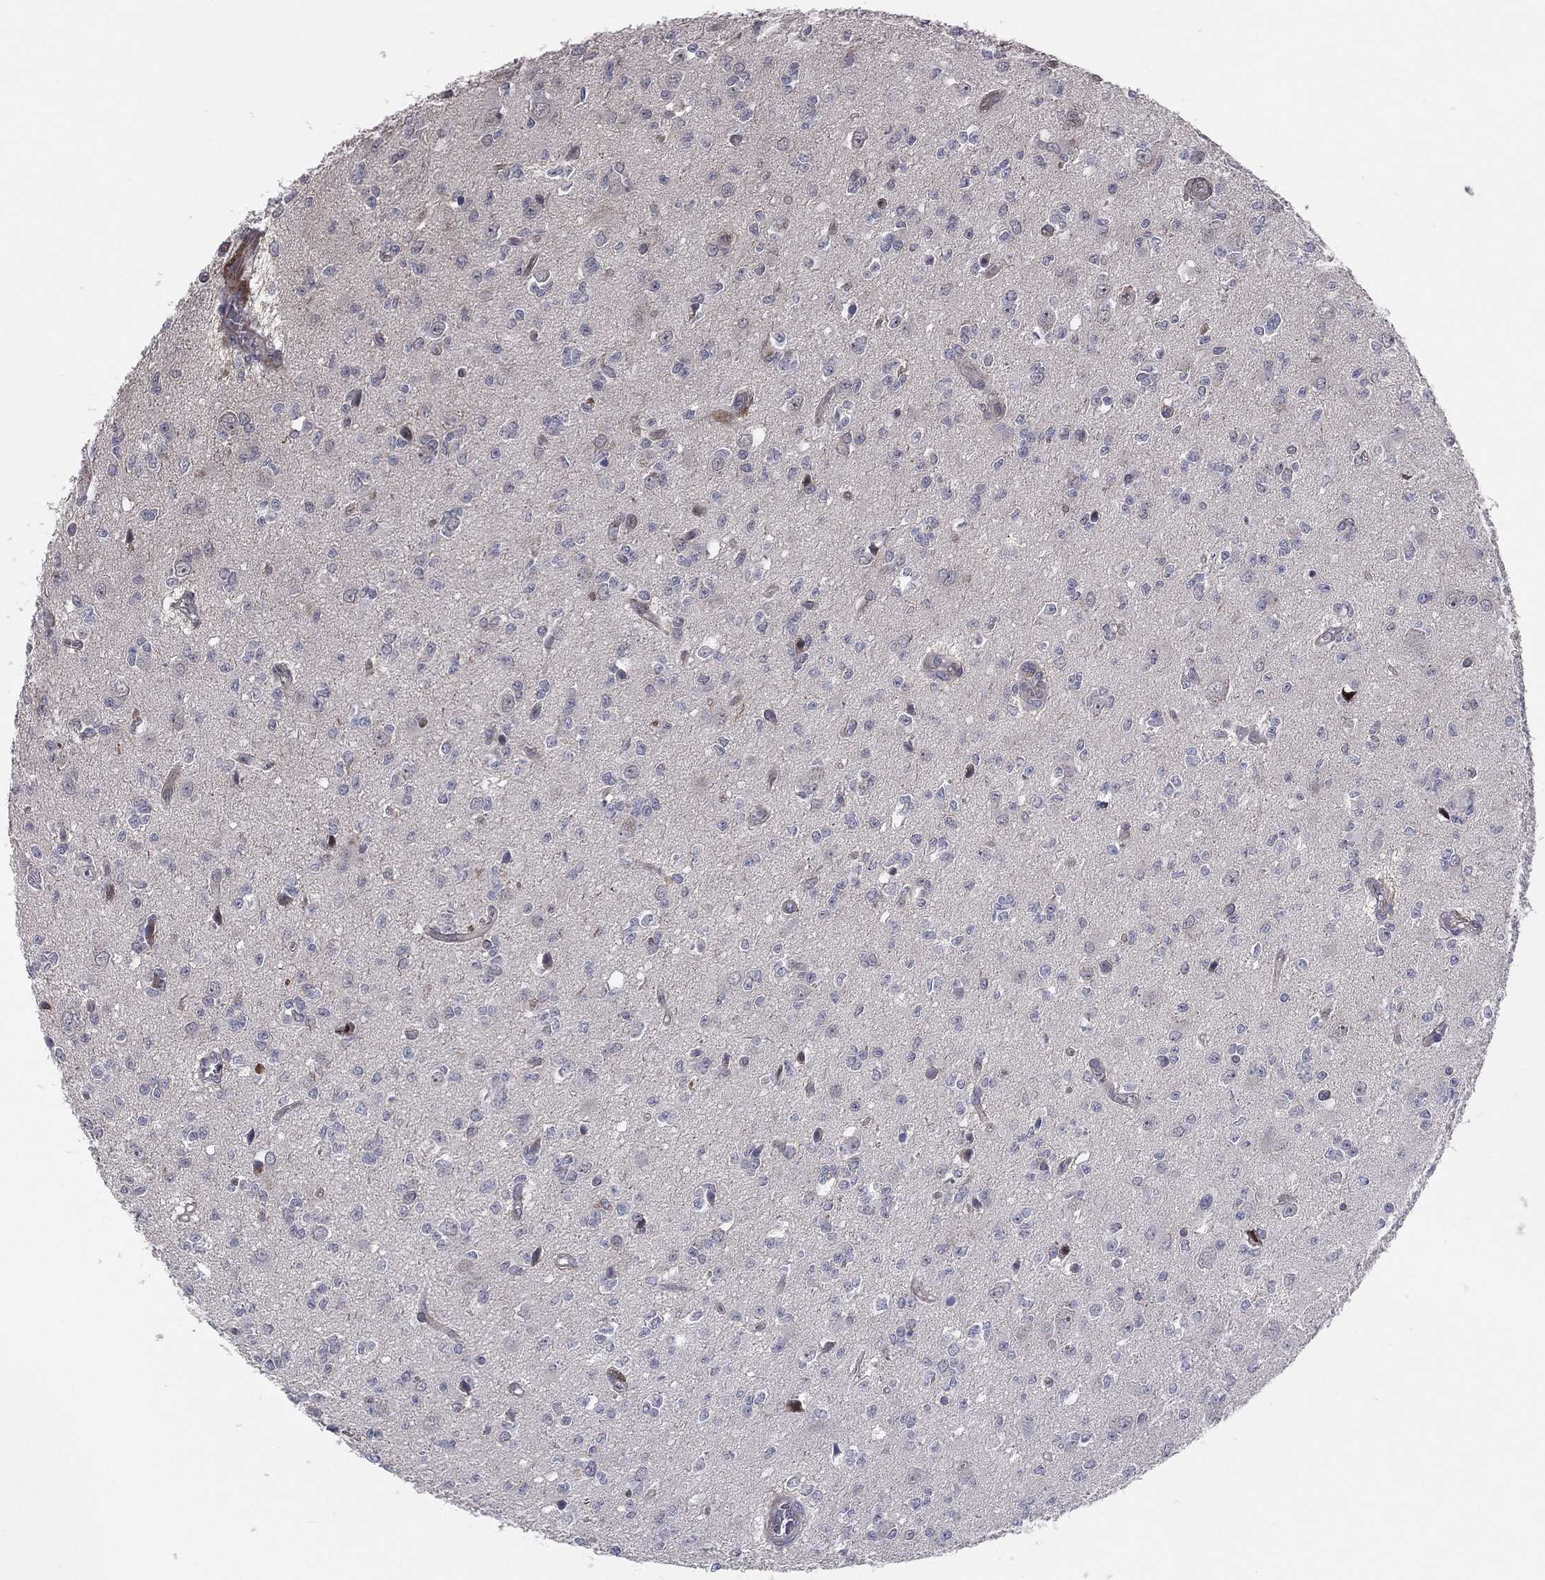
{"staining": {"intensity": "negative", "quantity": "none", "location": "none"}, "tissue": "glioma", "cell_type": "Tumor cells", "image_type": "cancer", "snomed": [{"axis": "morphology", "description": "Glioma, malignant, Low grade"}, {"axis": "topography", "description": "Brain"}], "caption": "This is an immunohistochemistry (IHC) histopathology image of human malignant glioma (low-grade). There is no staining in tumor cells.", "gene": "UTP14A", "patient": {"sex": "female", "age": 45}}